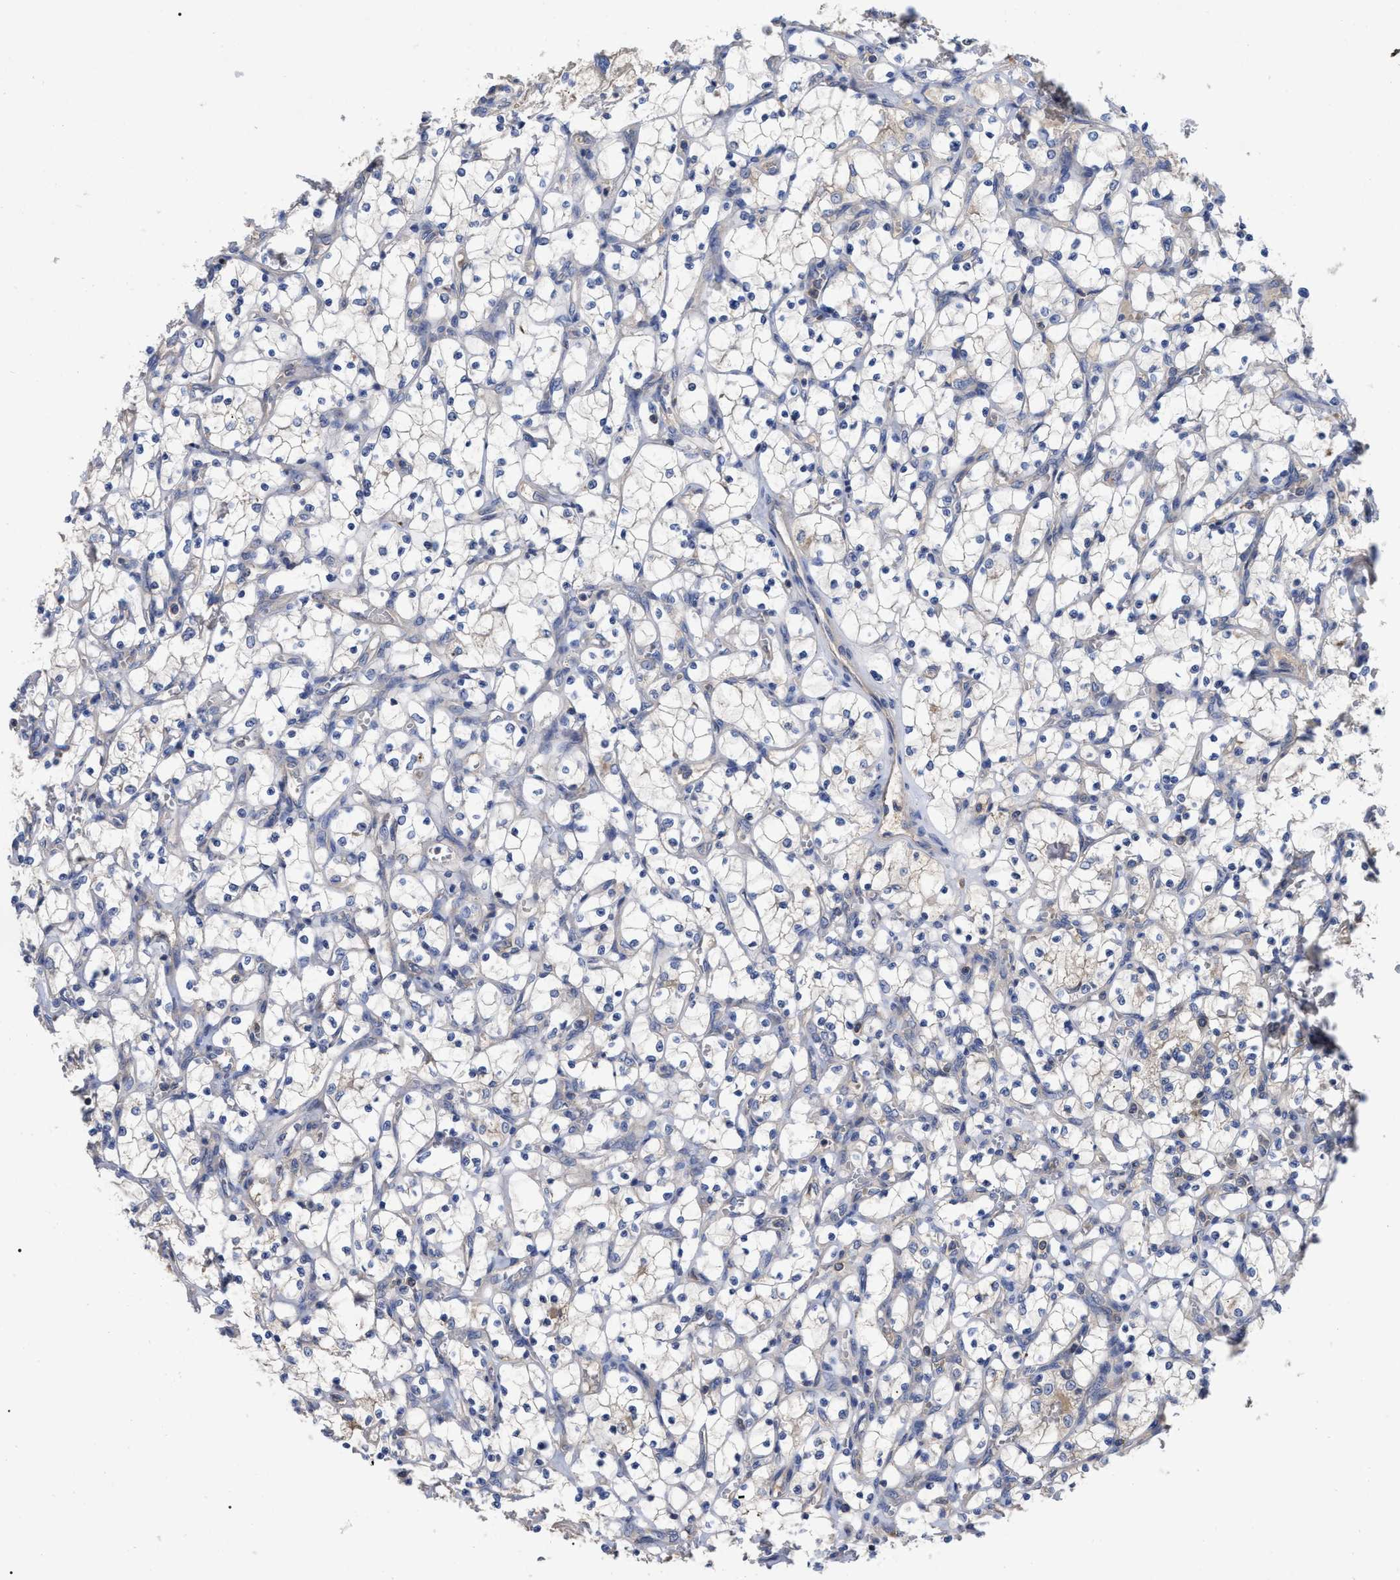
{"staining": {"intensity": "negative", "quantity": "none", "location": "none"}, "tissue": "renal cancer", "cell_type": "Tumor cells", "image_type": "cancer", "snomed": [{"axis": "morphology", "description": "Adenocarcinoma, NOS"}, {"axis": "topography", "description": "Kidney"}], "caption": "A histopathology image of human renal cancer is negative for staining in tumor cells.", "gene": "RAP1GDS1", "patient": {"sex": "female", "age": 69}}